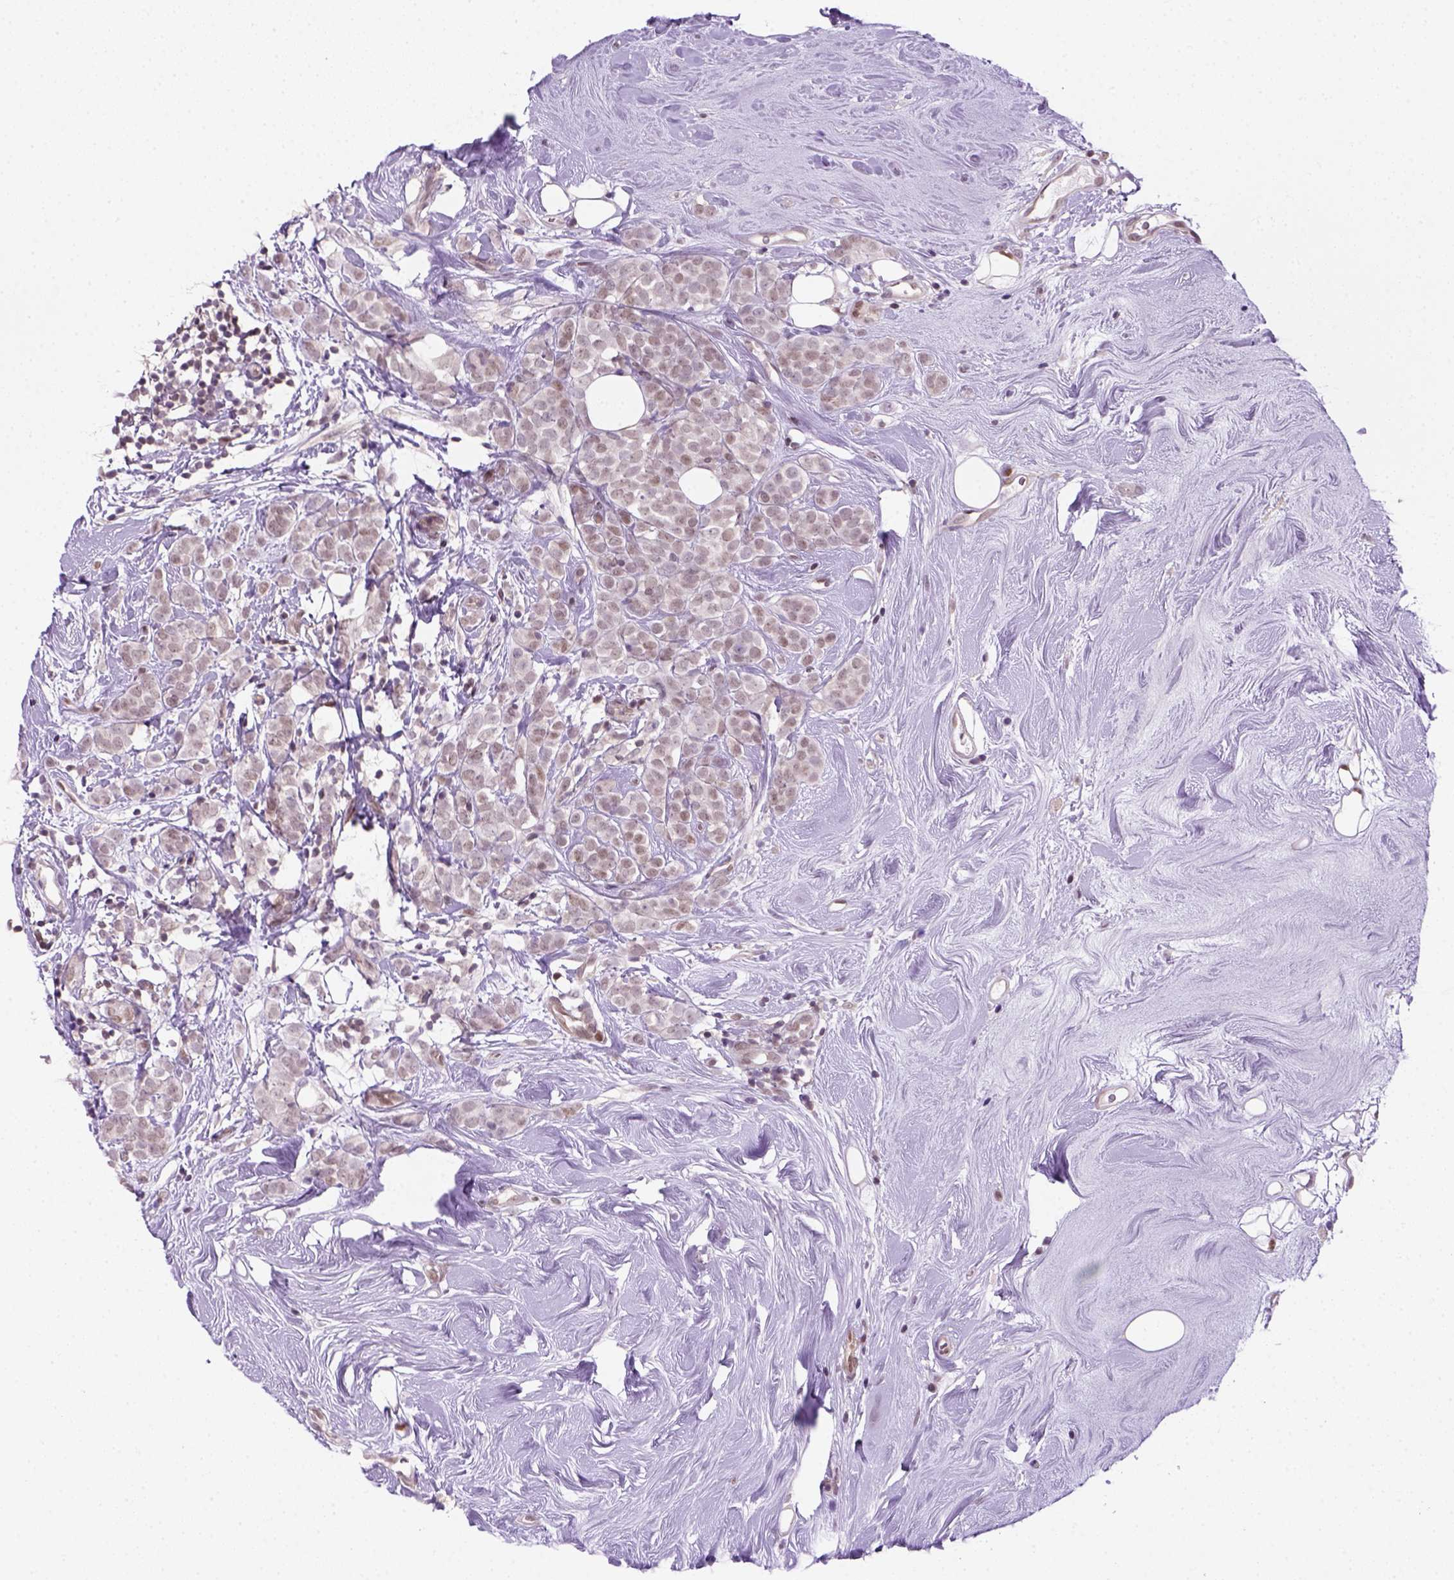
{"staining": {"intensity": "weak", "quantity": "<25%", "location": "nuclear"}, "tissue": "breast cancer", "cell_type": "Tumor cells", "image_type": "cancer", "snomed": [{"axis": "morphology", "description": "Lobular carcinoma"}, {"axis": "topography", "description": "Breast"}], "caption": "DAB (3,3'-diaminobenzidine) immunohistochemical staining of human breast lobular carcinoma displays no significant staining in tumor cells.", "gene": "MGMT", "patient": {"sex": "female", "age": 49}}